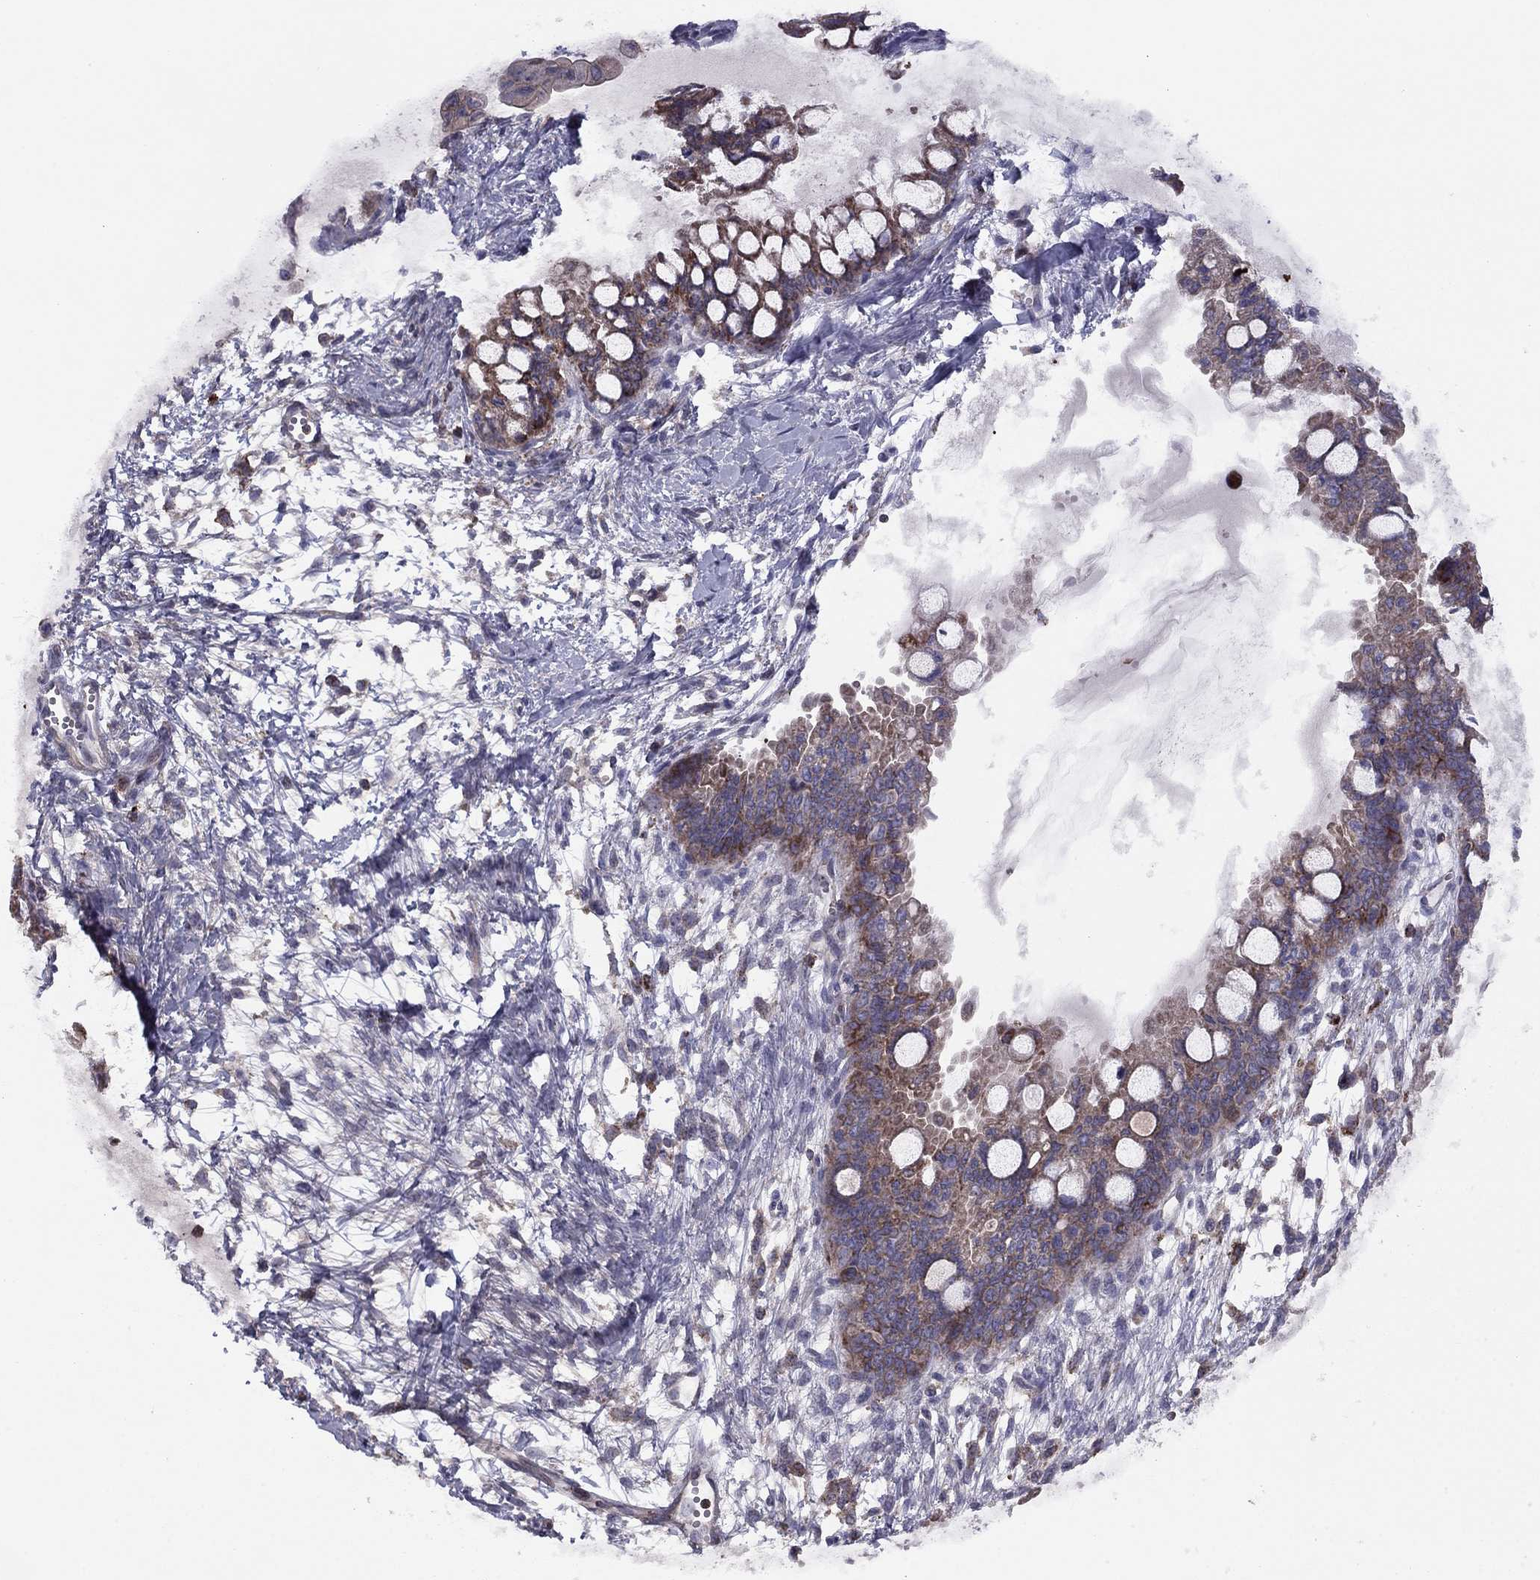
{"staining": {"intensity": "moderate", "quantity": "25%-75%", "location": "cytoplasmic/membranous"}, "tissue": "ovarian cancer", "cell_type": "Tumor cells", "image_type": "cancer", "snomed": [{"axis": "morphology", "description": "Cystadenocarcinoma, mucinous, NOS"}, {"axis": "topography", "description": "Ovary"}], "caption": "Immunohistochemical staining of human ovarian mucinous cystadenocarcinoma displays moderate cytoplasmic/membranous protein expression in approximately 25%-75% of tumor cells.", "gene": "ALG6", "patient": {"sex": "female", "age": 63}}